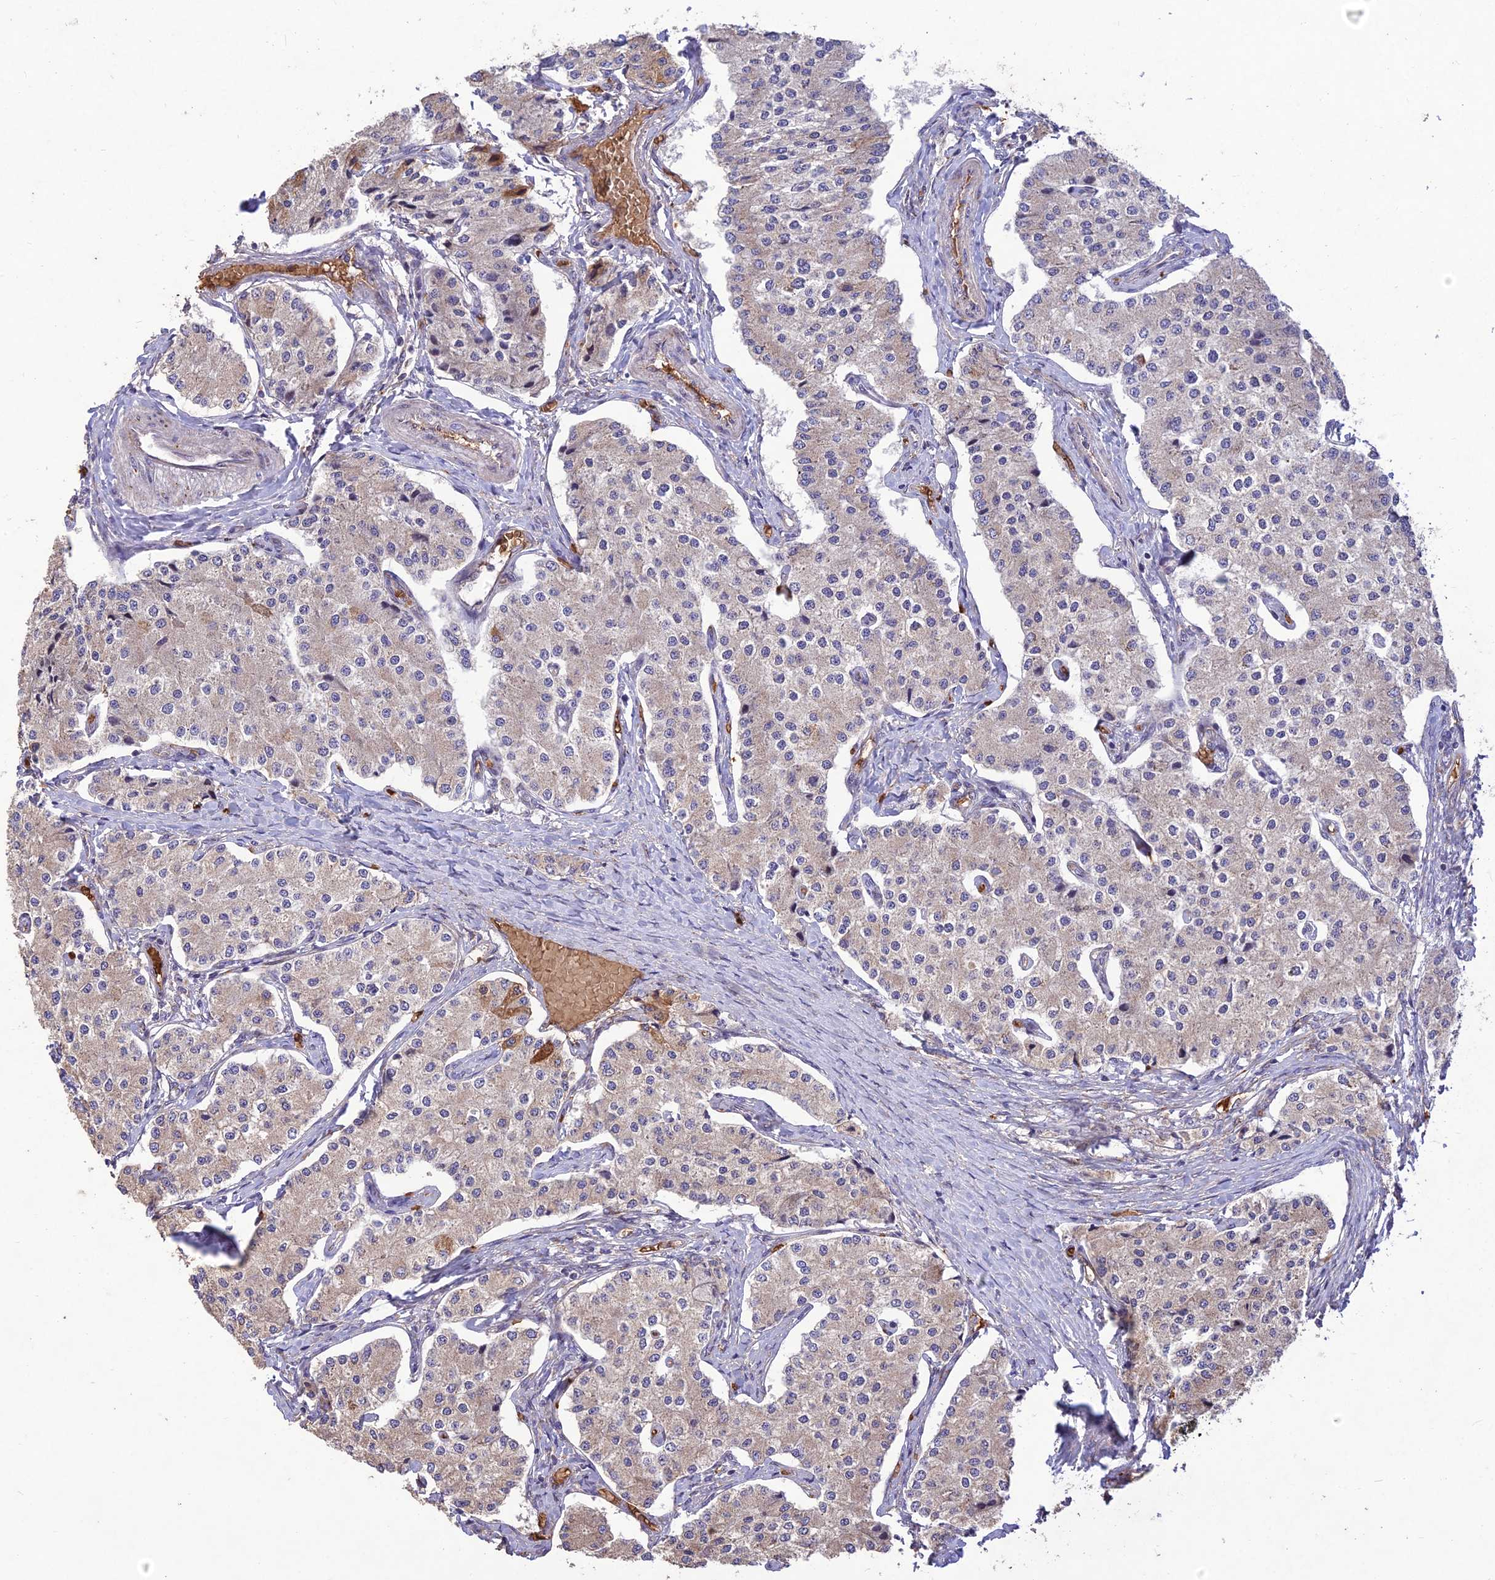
{"staining": {"intensity": "weak", "quantity": ">75%", "location": "cytoplasmic/membranous"}, "tissue": "carcinoid", "cell_type": "Tumor cells", "image_type": "cancer", "snomed": [{"axis": "morphology", "description": "Carcinoid, malignant, NOS"}, {"axis": "topography", "description": "Colon"}], "caption": "Immunohistochemistry of human malignant carcinoid shows low levels of weak cytoplasmic/membranous staining in about >75% of tumor cells.", "gene": "PPP1R11", "patient": {"sex": "female", "age": 52}}